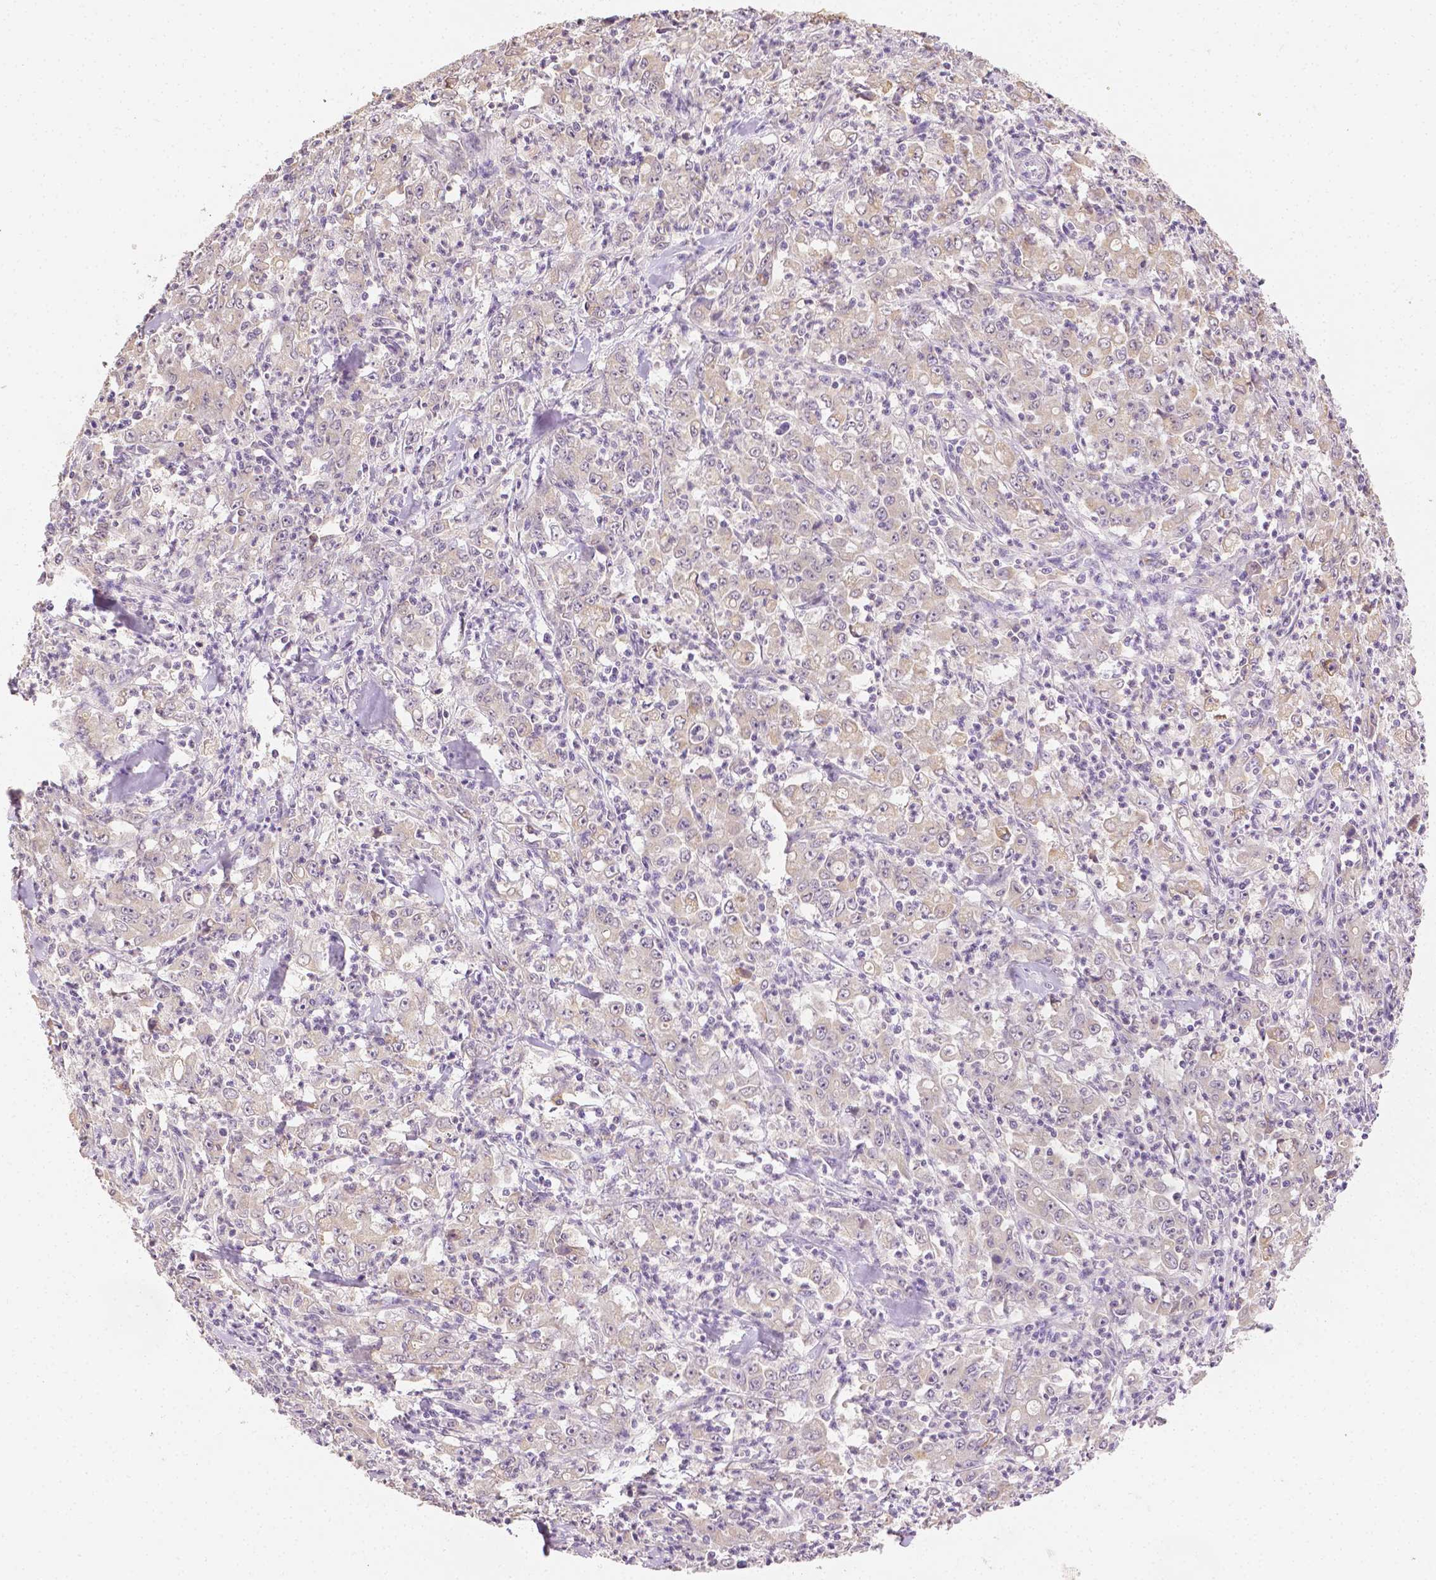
{"staining": {"intensity": "weak", "quantity": "<25%", "location": "cytoplasmic/membranous,nuclear"}, "tissue": "stomach cancer", "cell_type": "Tumor cells", "image_type": "cancer", "snomed": [{"axis": "morphology", "description": "Adenocarcinoma, NOS"}, {"axis": "topography", "description": "Stomach, lower"}], "caption": "Tumor cells show no significant expression in adenocarcinoma (stomach).", "gene": "TGM1", "patient": {"sex": "female", "age": 71}}